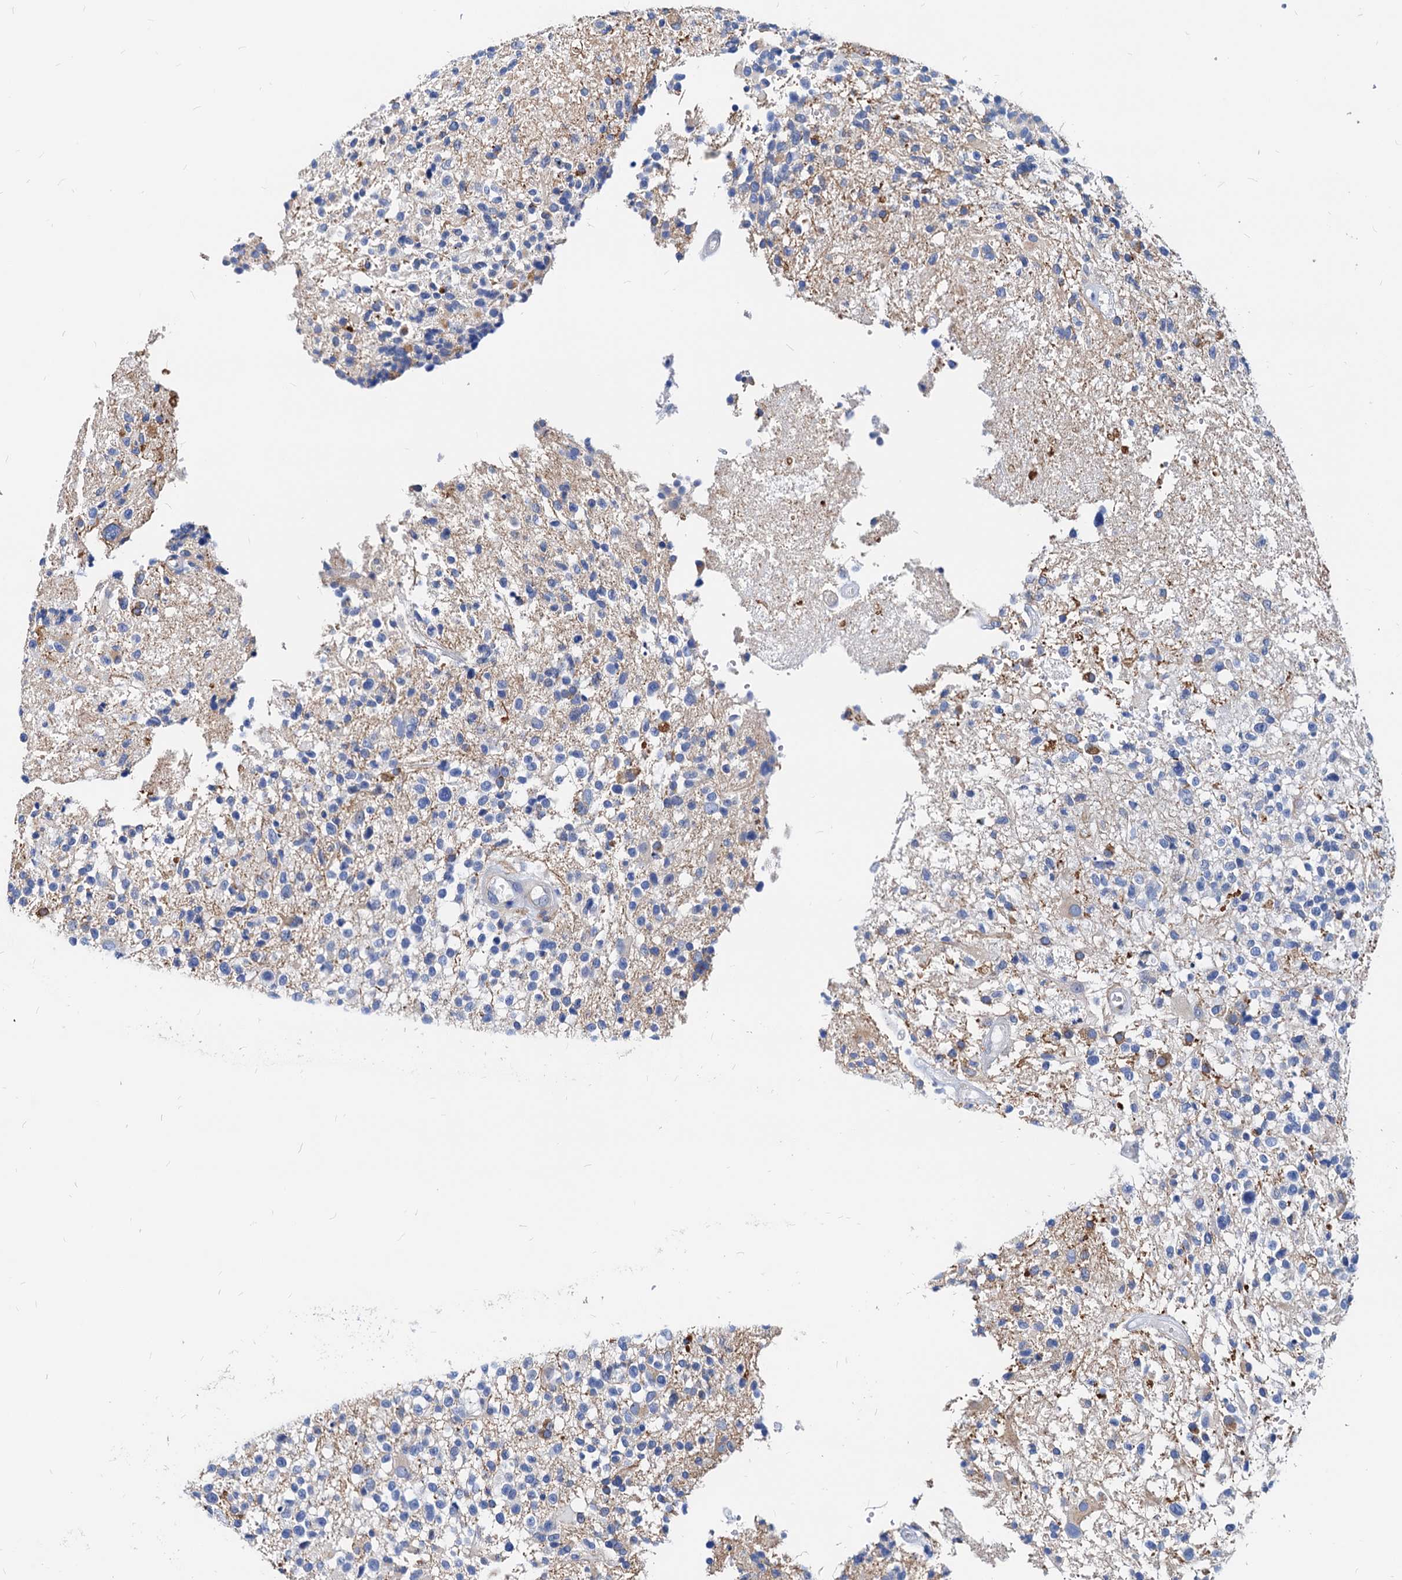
{"staining": {"intensity": "negative", "quantity": "none", "location": "none"}, "tissue": "glioma", "cell_type": "Tumor cells", "image_type": "cancer", "snomed": [{"axis": "morphology", "description": "Glioma, malignant, High grade"}, {"axis": "morphology", "description": "Glioblastoma, NOS"}, {"axis": "topography", "description": "Brain"}], "caption": "IHC micrograph of neoplastic tissue: glioma stained with DAB (3,3'-diaminobenzidine) reveals no significant protein staining in tumor cells.", "gene": "LCP2", "patient": {"sex": "male", "age": 60}}